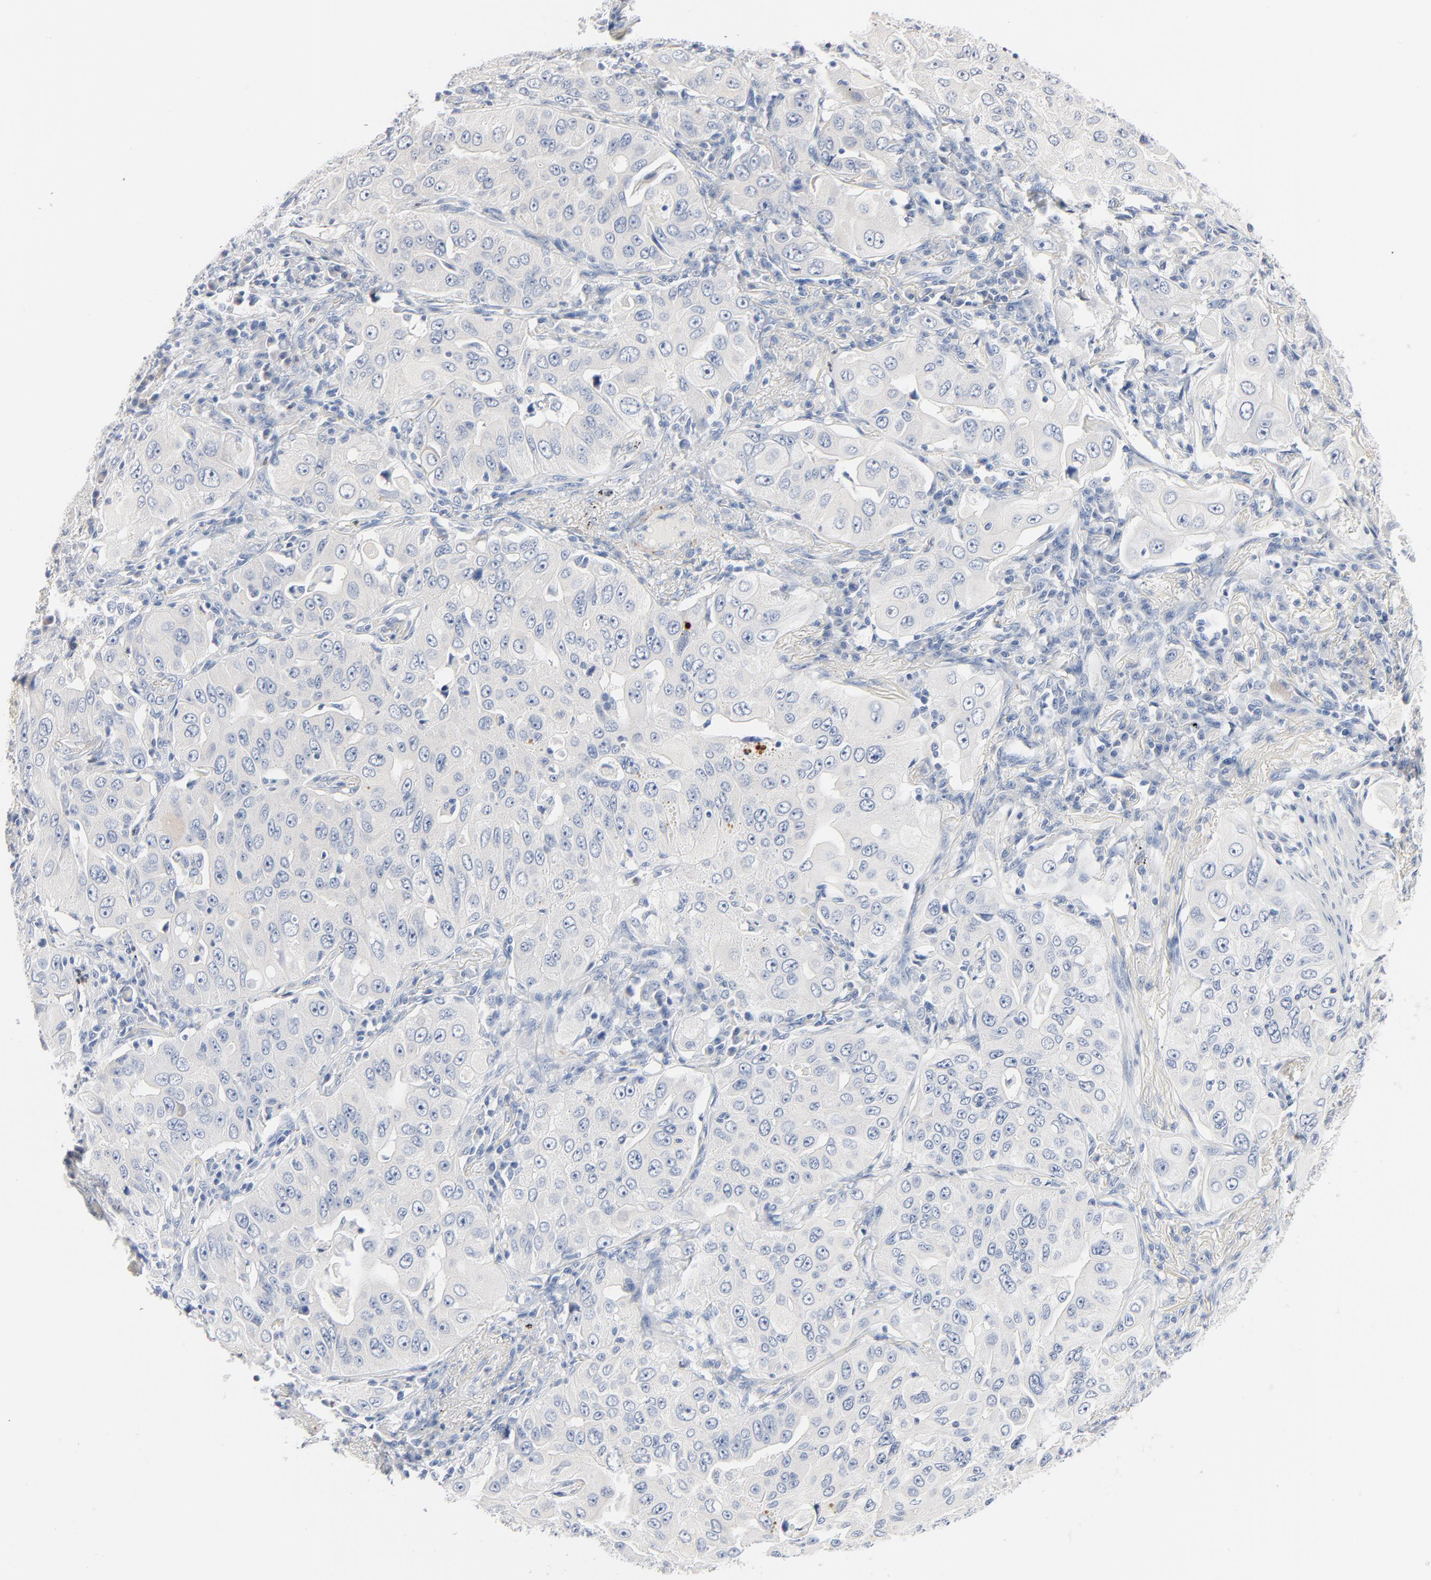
{"staining": {"intensity": "negative", "quantity": "none", "location": "none"}, "tissue": "lung cancer", "cell_type": "Tumor cells", "image_type": "cancer", "snomed": [{"axis": "morphology", "description": "Adenocarcinoma, NOS"}, {"axis": "topography", "description": "Lung"}], "caption": "IHC image of neoplastic tissue: human lung cancer (adenocarcinoma) stained with DAB (3,3'-diaminobenzidine) reveals no significant protein positivity in tumor cells.", "gene": "IFT43", "patient": {"sex": "male", "age": 84}}